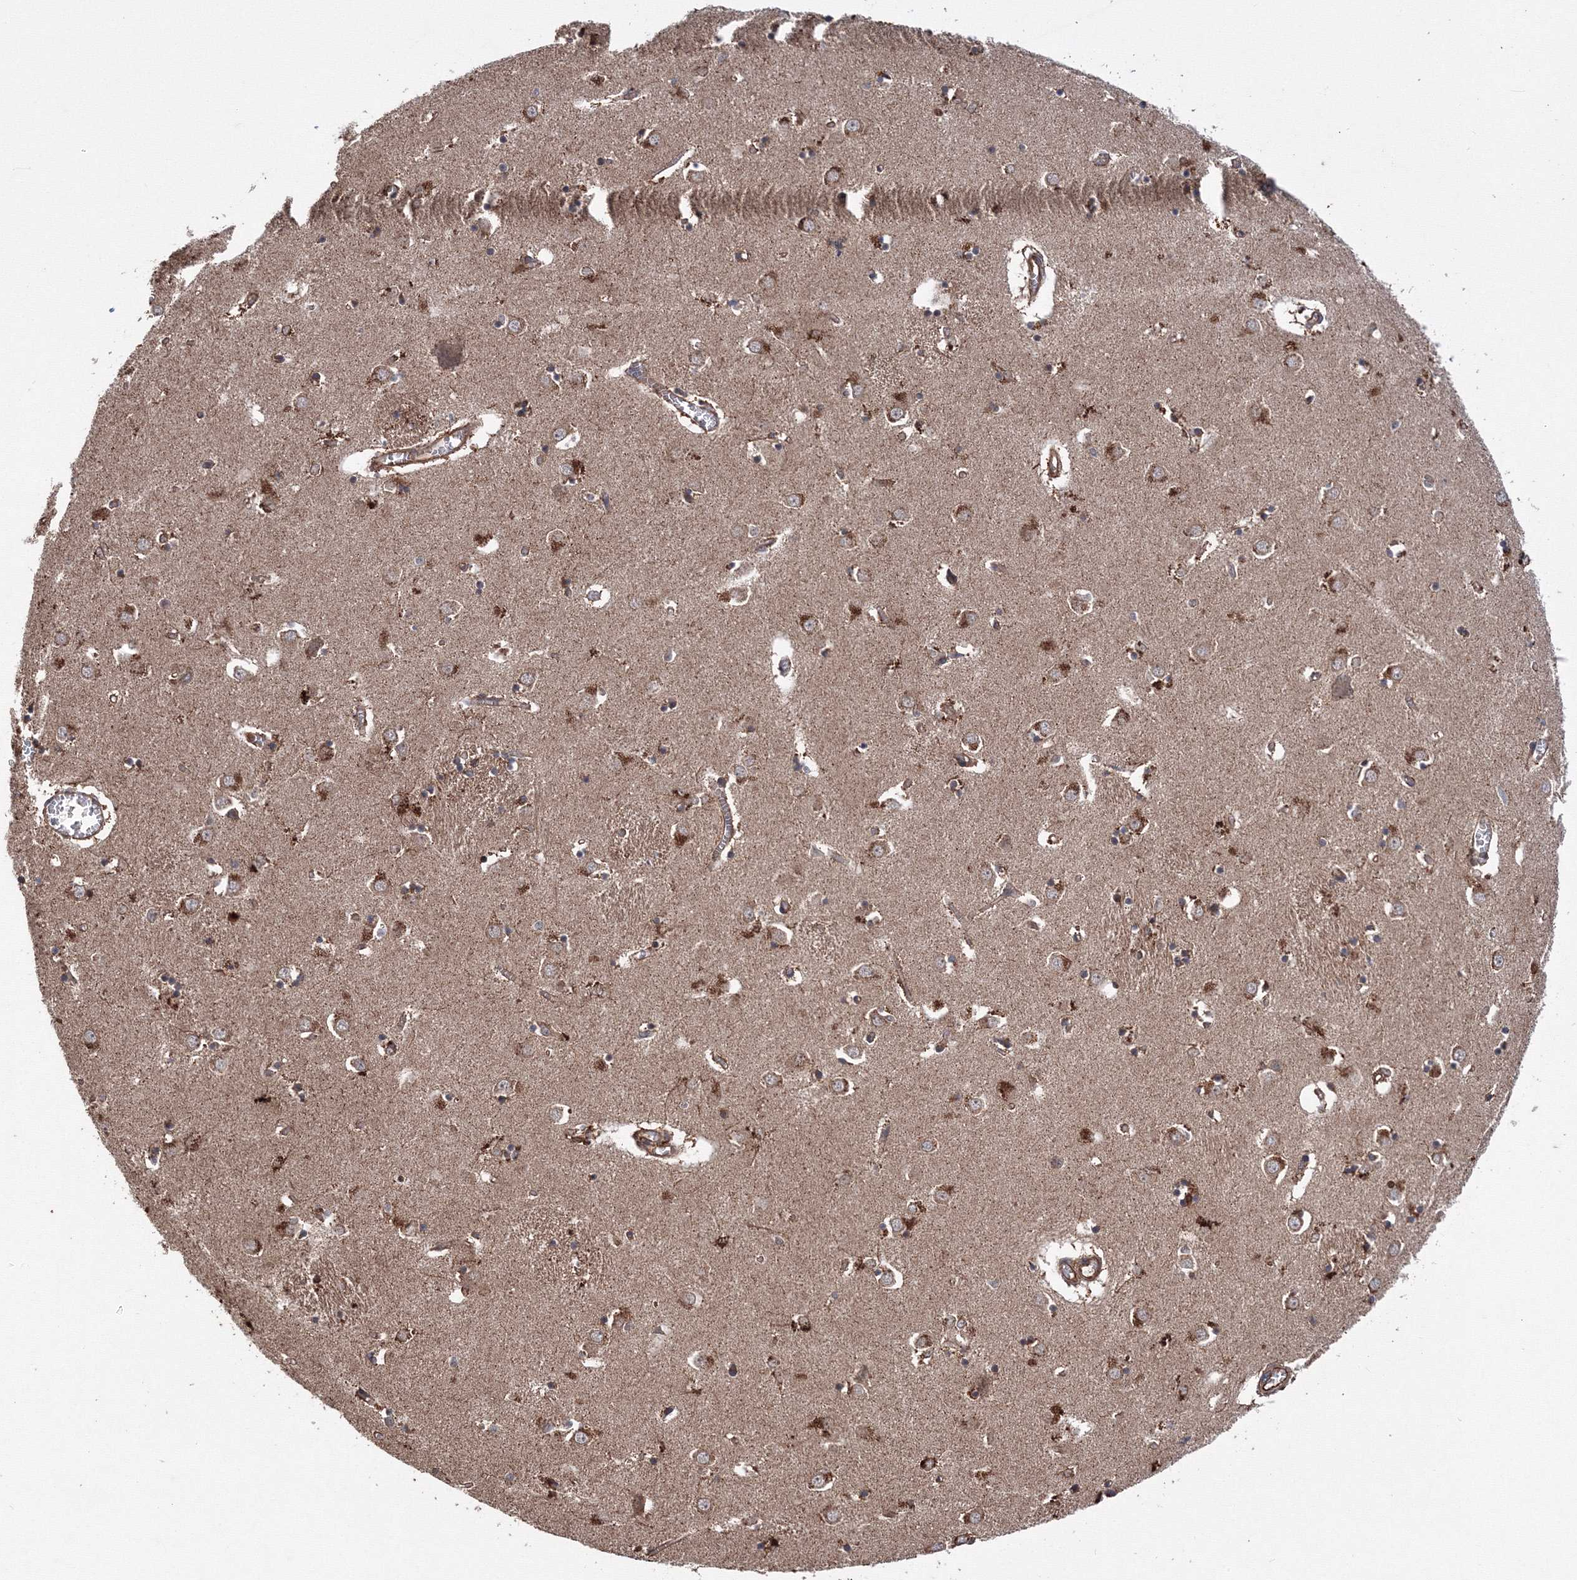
{"staining": {"intensity": "moderate", "quantity": ">75%", "location": "cytoplasmic/membranous"}, "tissue": "caudate", "cell_type": "Glial cells", "image_type": "normal", "snomed": [{"axis": "morphology", "description": "Normal tissue, NOS"}, {"axis": "topography", "description": "Lateral ventricle wall"}], "caption": "IHC micrograph of normal caudate: human caudate stained using IHC reveals medium levels of moderate protein expression localized specifically in the cytoplasmic/membranous of glial cells, appearing as a cytoplasmic/membranous brown color.", "gene": "ATG3", "patient": {"sex": "male", "age": 70}}